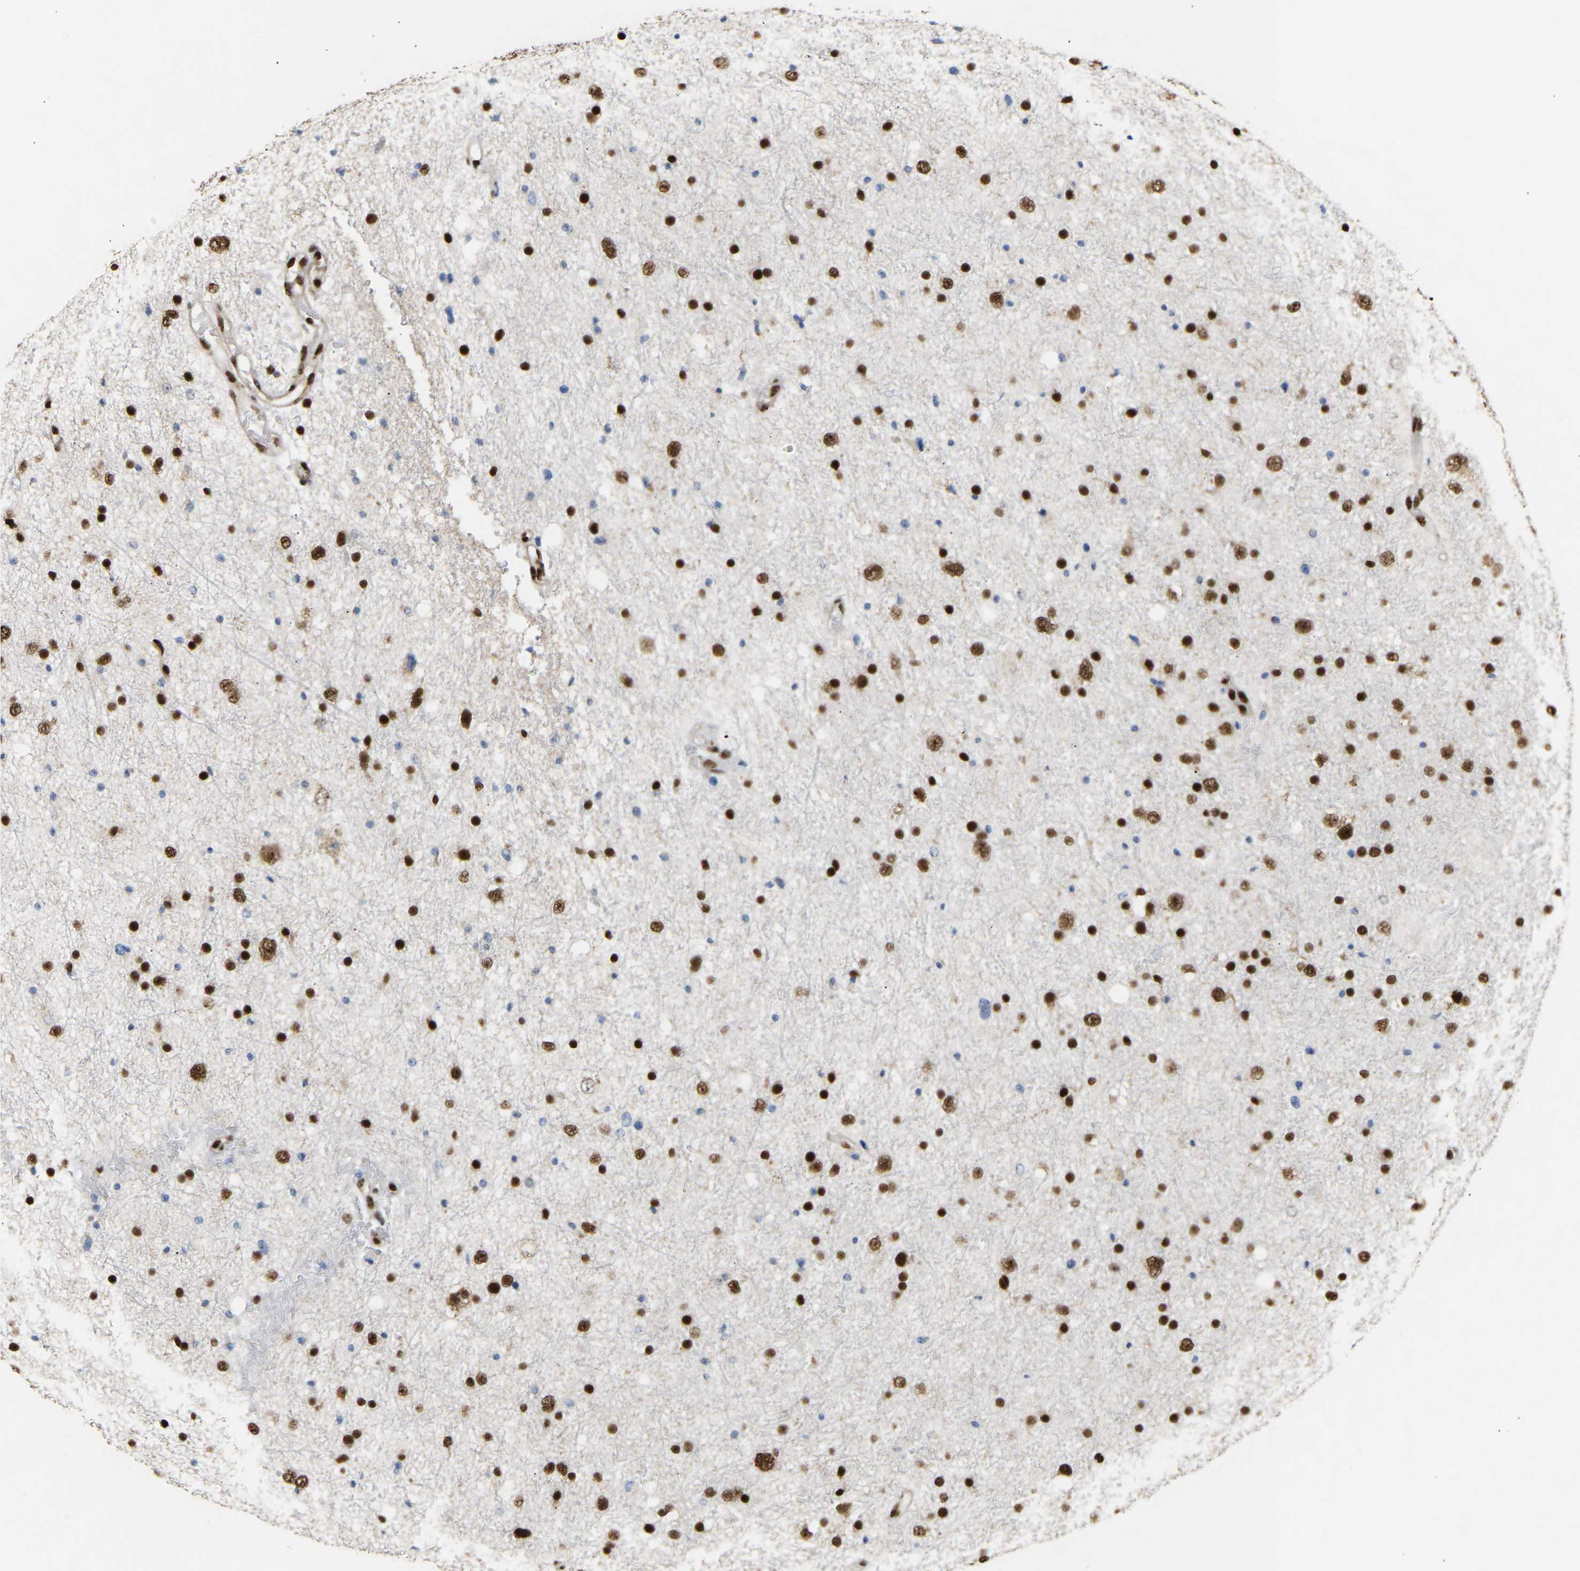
{"staining": {"intensity": "strong", "quantity": "25%-75%", "location": "nuclear"}, "tissue": "glioma", "cell_type": "Tumor cells", "image_type": "cancer", "snomed": [{"axis": "morphology", "description": "Glioma, malignant, Low grade"}, {"axis": "topography", "description": "Brain"}], "caption": "Glioma tissue shows strong nuclear expression in about 25%-75% of tumor cells, visualized by immunohistochemistry.", "gene": "ALYREF", "patient": {"sex": "female", "age": 37}}